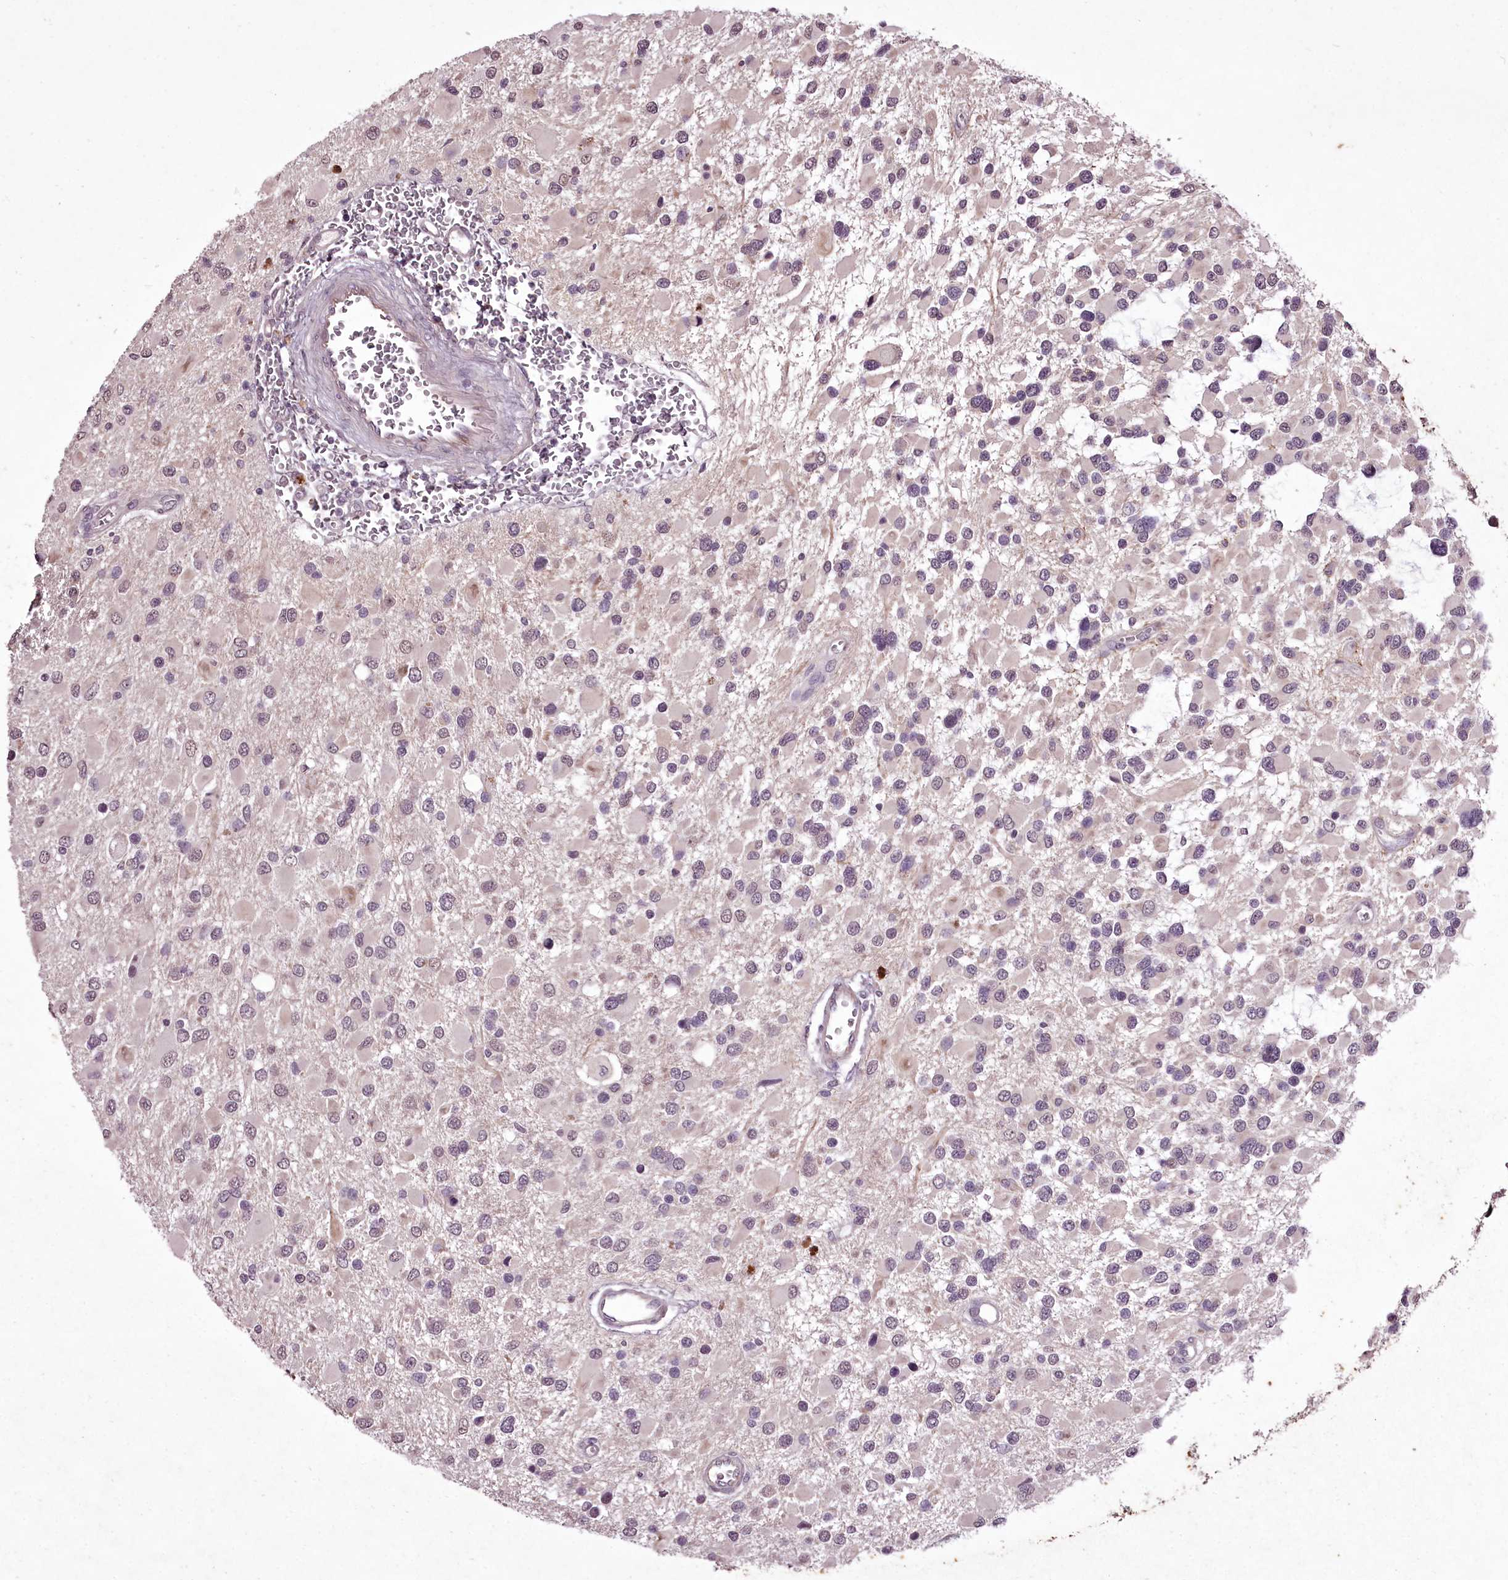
{"staining": {"intensity": "negative", "quantity": "none", "location": "none"}, "tissue": "glioma", "cell_type": "Tumor cells", "image_type": "cancer", "snomed": [{"axis": "morphology", "description": "Glioma, malignant, High grade"}, {"axis": "topography", "description": "Brain"}], "caption": "An image of glioma stained for a protein exhibits no brown staining in tumor cells.", "gene": "C1orf56", "patient": {"sex": "male", "age": 53}}